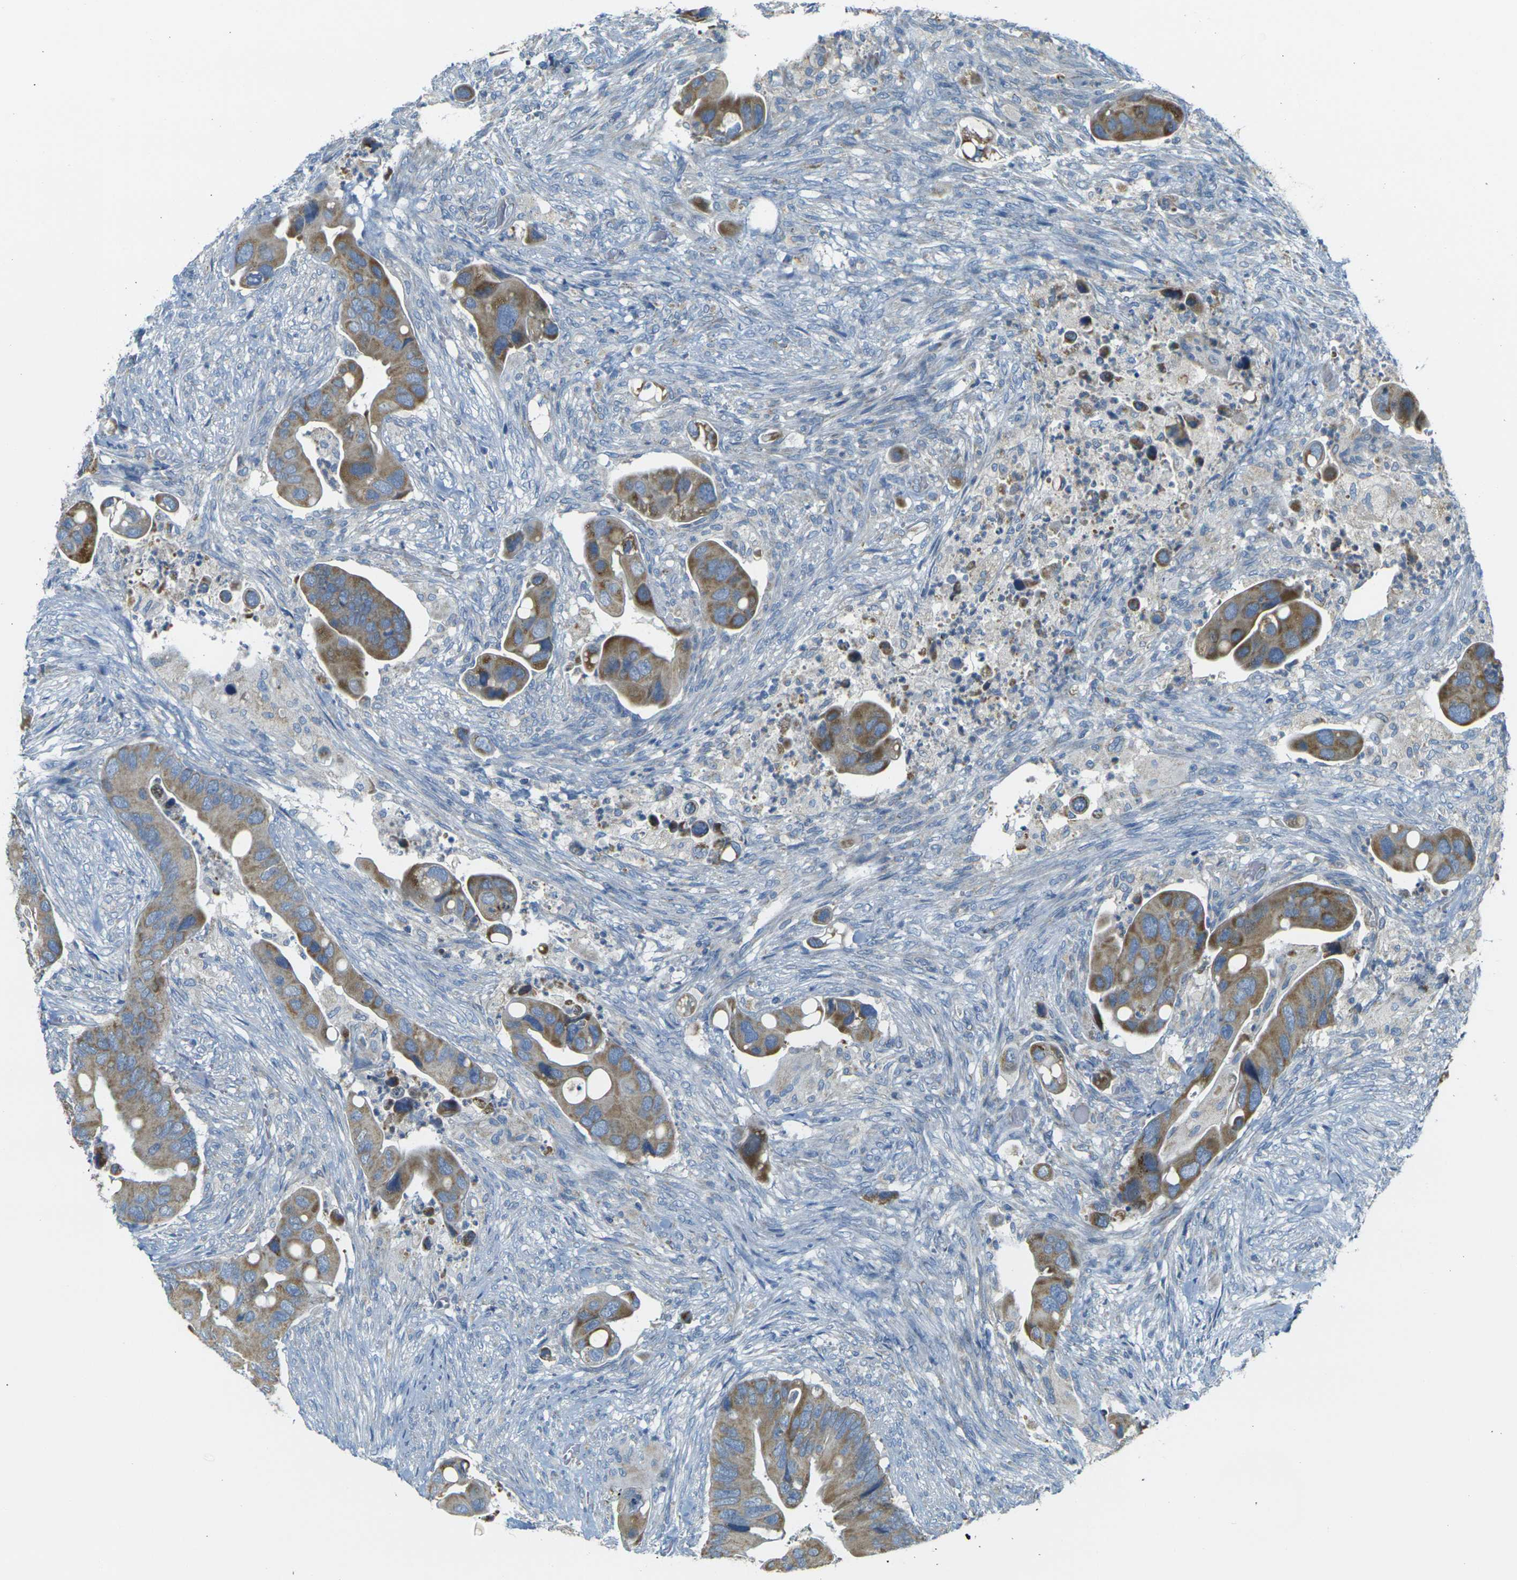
{"staining": {"intensity": "weak", "quantity": ">75%", "location": "cytoplasmic/membranous"}, "tissue": "colorectal cancer", "cell_type": "Tumor cells", "image_type": "cancer", "snomed": [{"axis": "morphology", "description": "Adenocarcinoma, NOS"}, {"axis": "topography", "description": "Rectum"}], "caption": "Adenocarcinoma (colorectal) tissue exhibits weak cytoplasmic/membranous expression in about >75% of tumor cells", "gene": "PARD6B", "patient": {"sex": "female", "age": 57}}